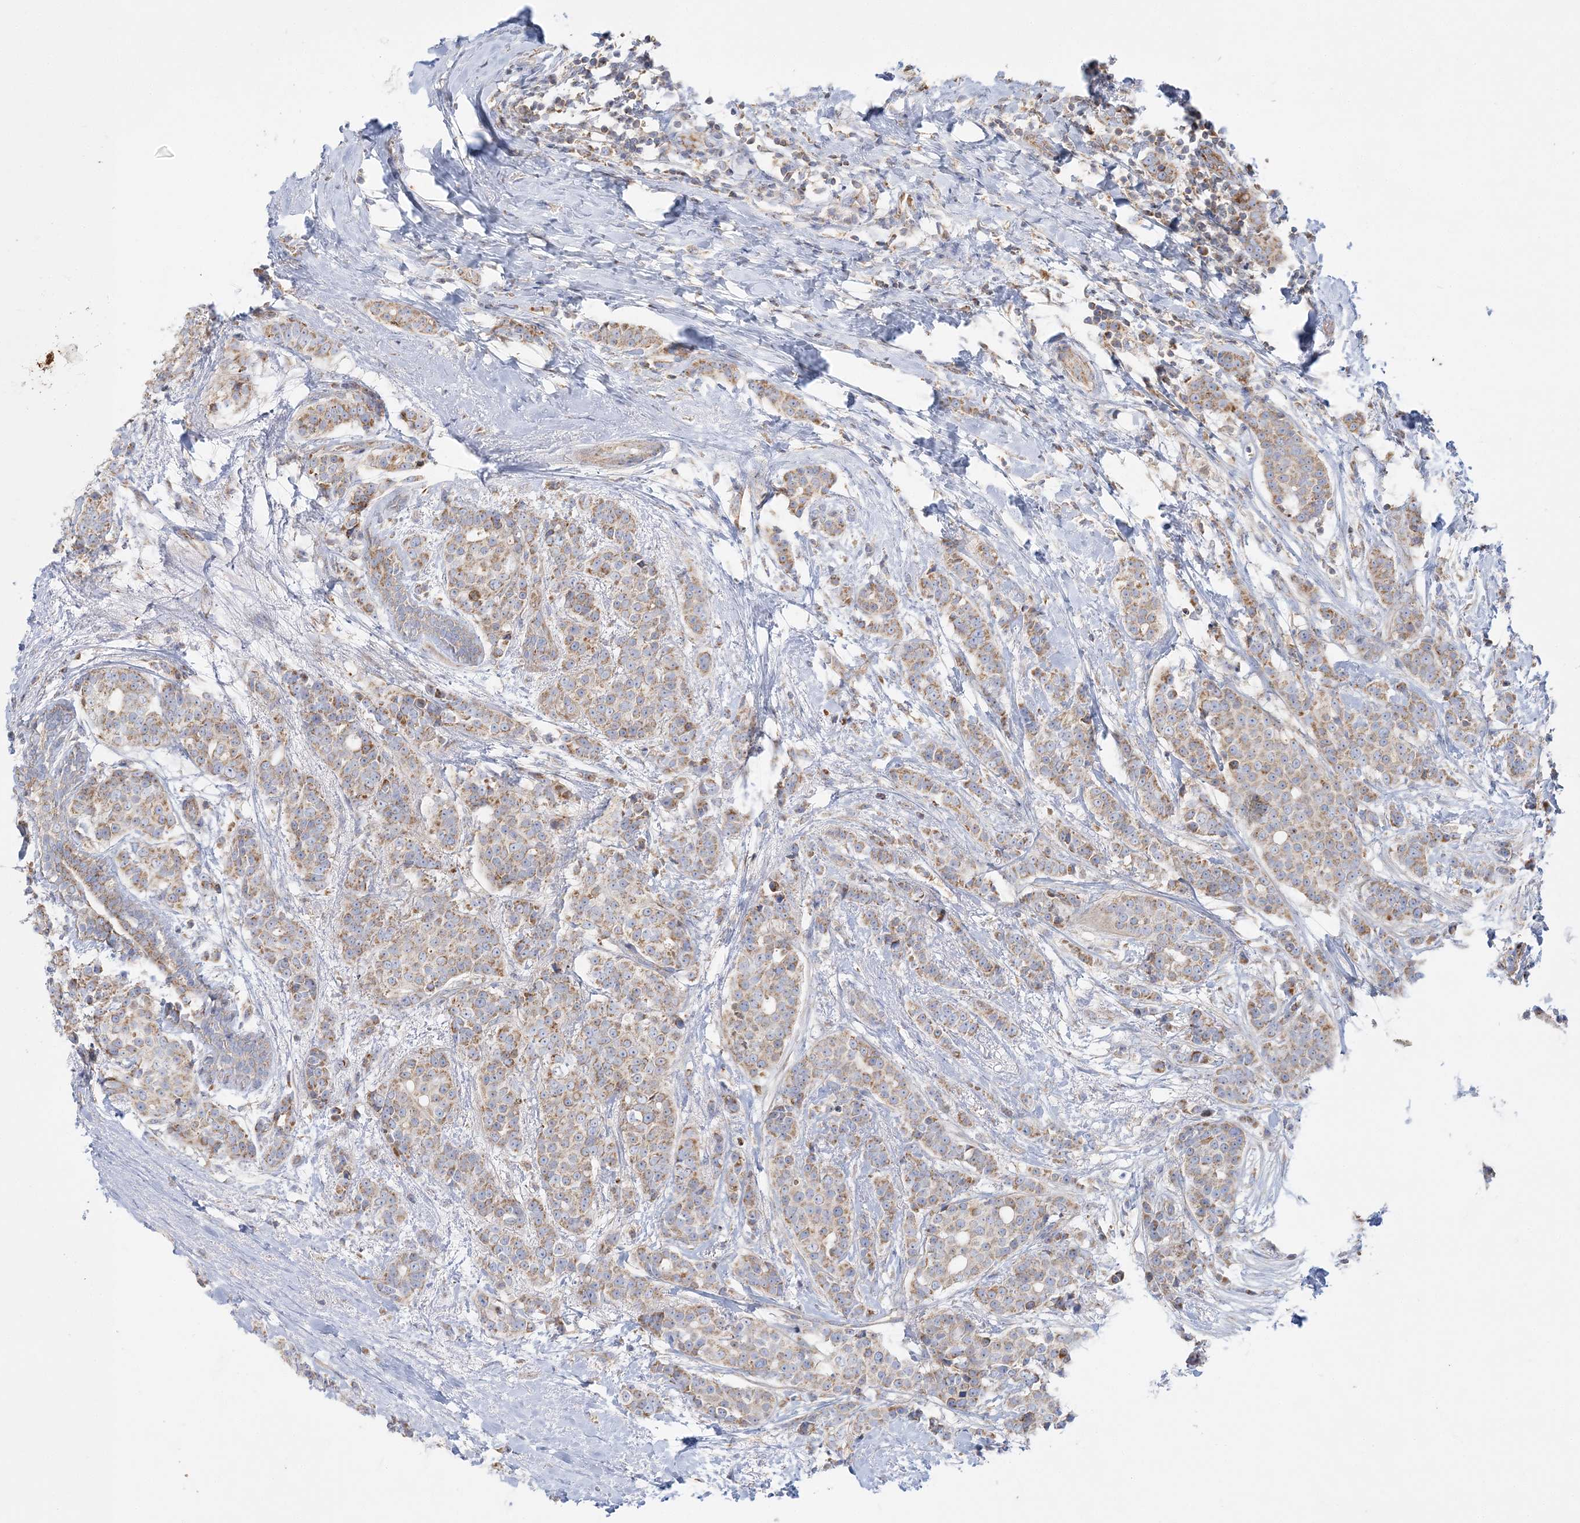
{"staining": {"intensity": "moderate", "quantity": "25%-75%", "location": "cytoplasmic/membranous"}, "tissue": "breast cancer", "cell_type": "Tumor cells", "image_type": "cancer", "snomed": [{"axis": "morphology", "description": "Lobular carcinoma"}, {"axis": "topography", "description": "Breast"}], "caption": "Breast cancer (lobular carcinoma) tissue demonstrates moderate cytoplasmic/membranous positivity in approximately 25%-75% of tumor cells", "gene": "TBC1D14", "patient": {"sex": "female", "age": 51}}